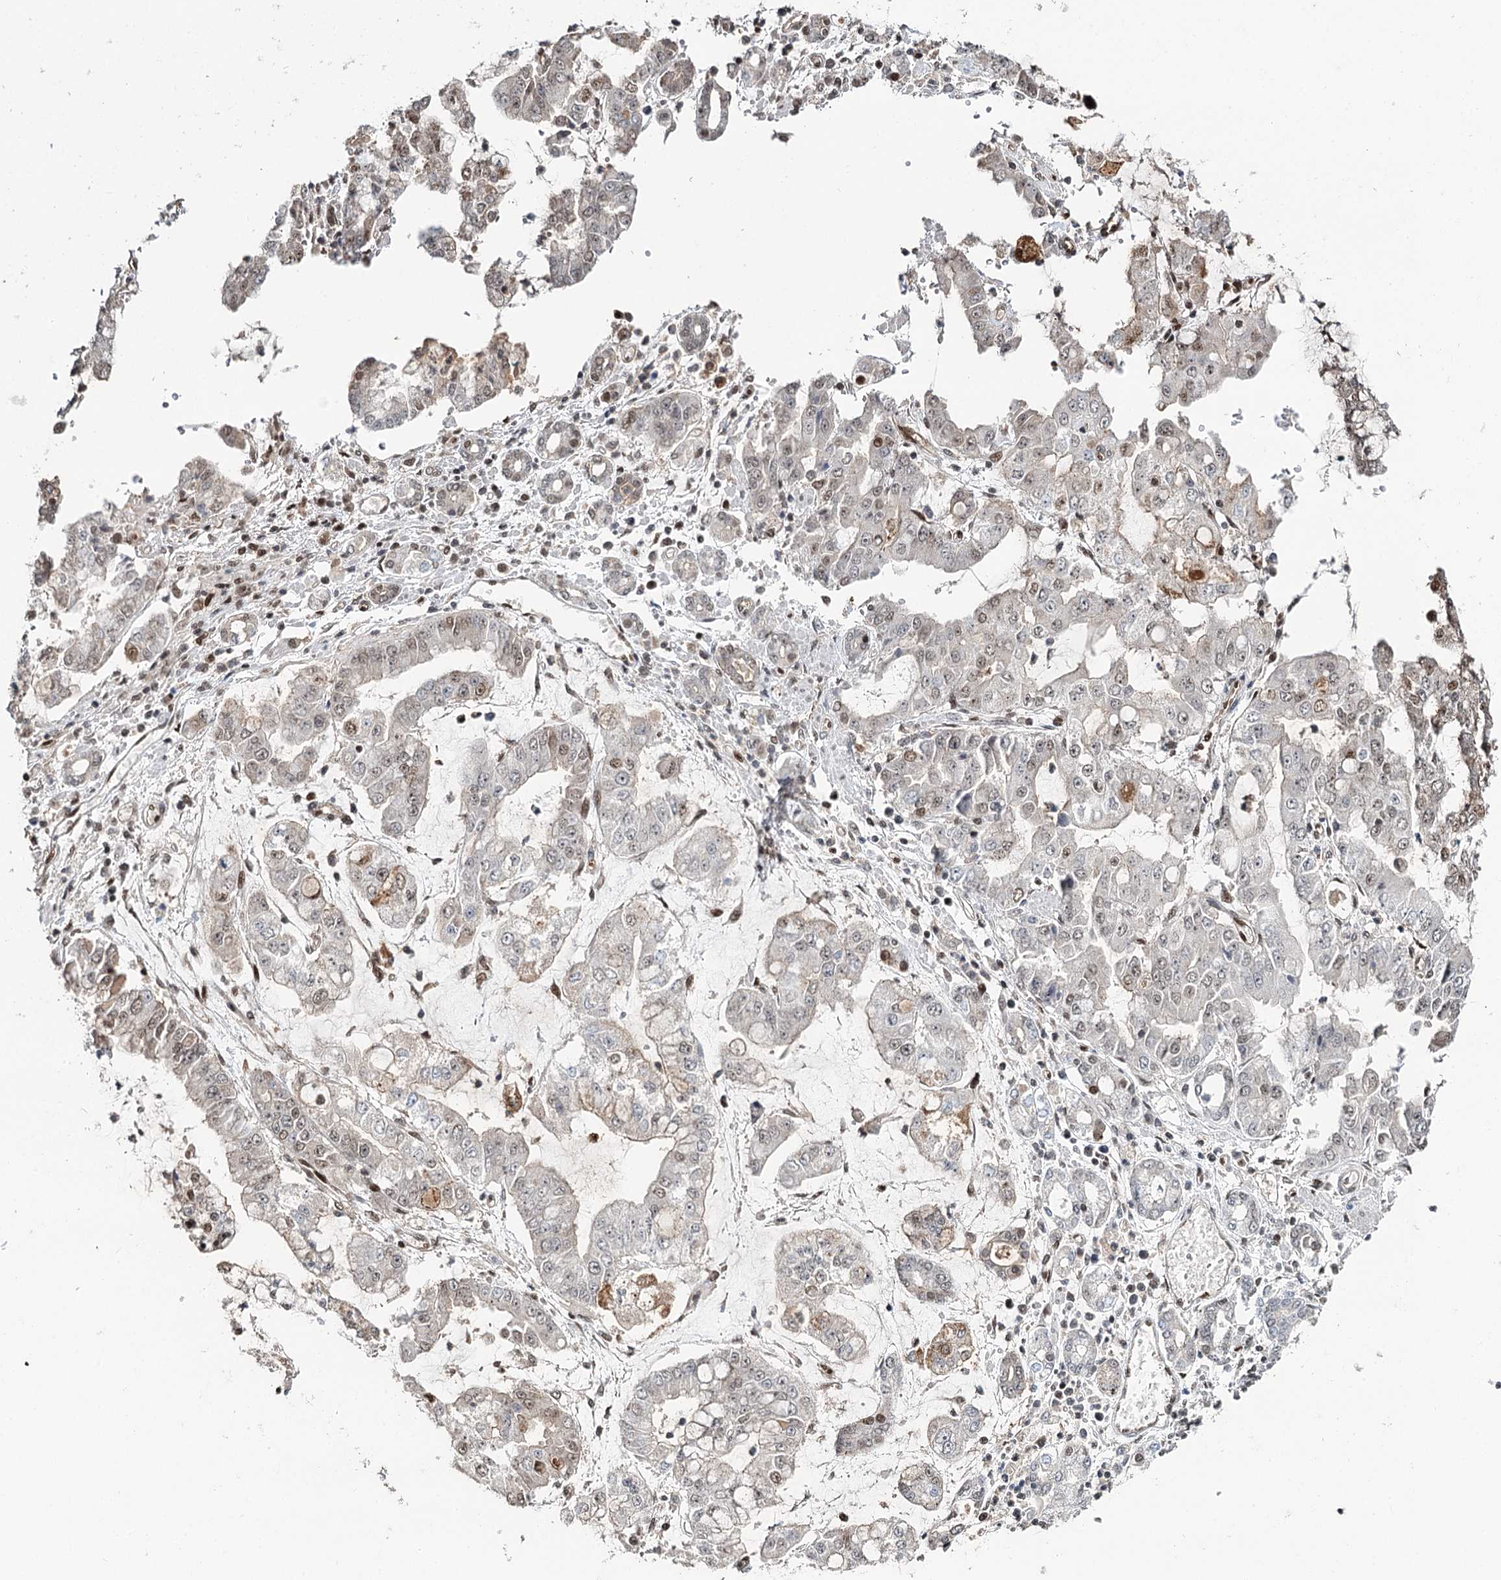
{"staining": {"intensity": "moderate", "quantity": "<25%", "location": "nuclear"}, "tissue": "stomach cancer", "cell_type": "Tumor cells", "image_type": "cancer", "snomed": [{"axis": "morphology", "description": "Adenocarcinoma, NOS"}, {"axis": "topography", "description": "Stomach"}], "caption": "This is a micrograph of immunohistochemistry (IHC) staining of stomach cancer (adenocarcinoma), which shows moderate expression in the nuclear of tumor cells.", "gene": "RPS27A", "patient": {"sex": "male", "age": 76}}